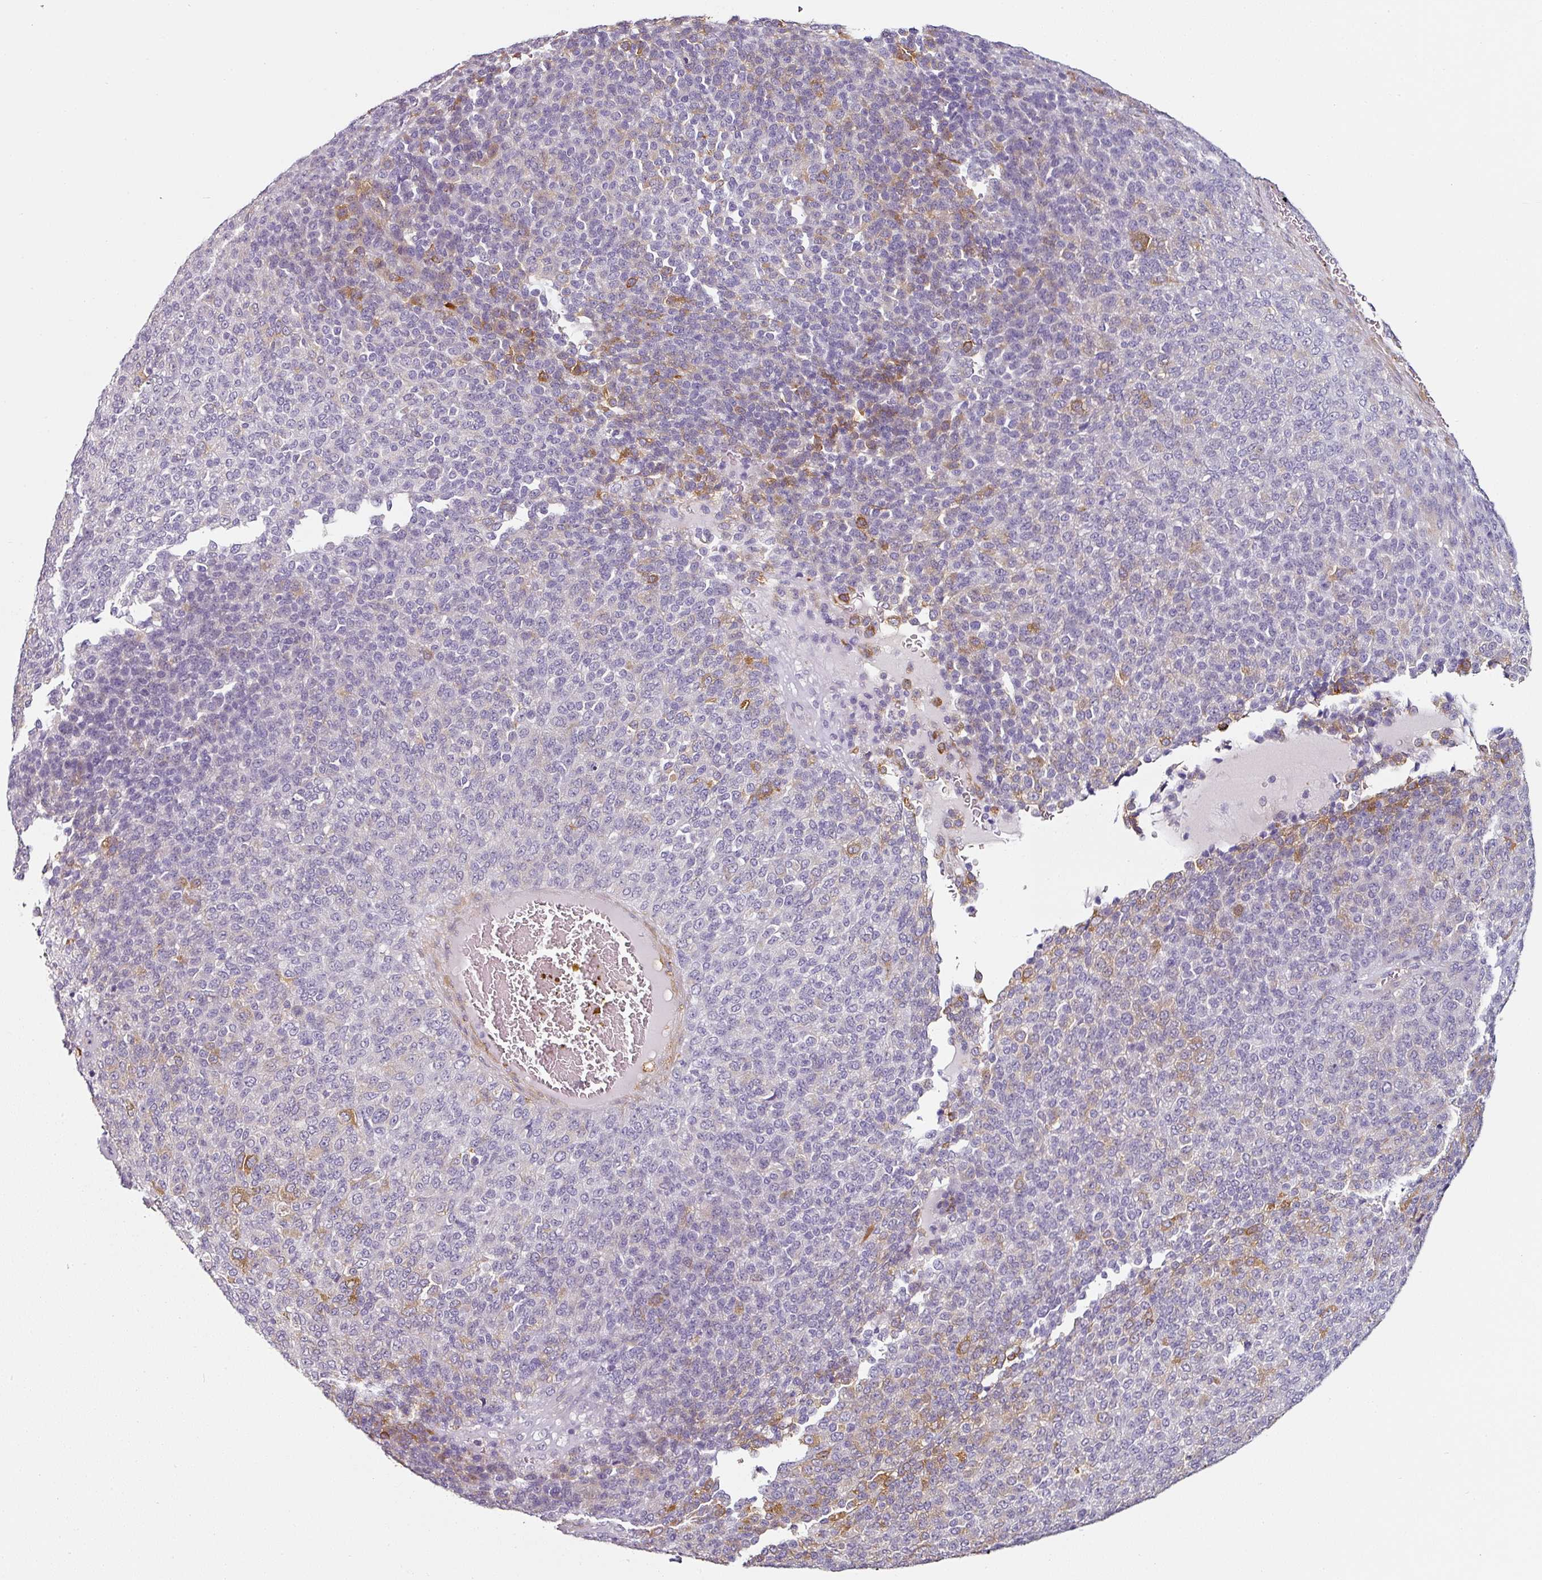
{"staining": {"intensity": "weak", "quantity": "<25%", "location": "cytoplasmic/membranous"}, "tissue": "melanoma", "cell_type": "Tumor cells", "image_type": "cancer", "snomed": [{"axis": "morphology", "description": "Malignant melanoma, Metastatic site"}, {"axis": "topography", "description": "Brain"}], "caption": "Melanoma stained for a protein using immunohistochemistry (IHC) exhibits no positivity tumor cells.", "gene": "CAP2", "patient": {"sex": "female", "age": 56}}